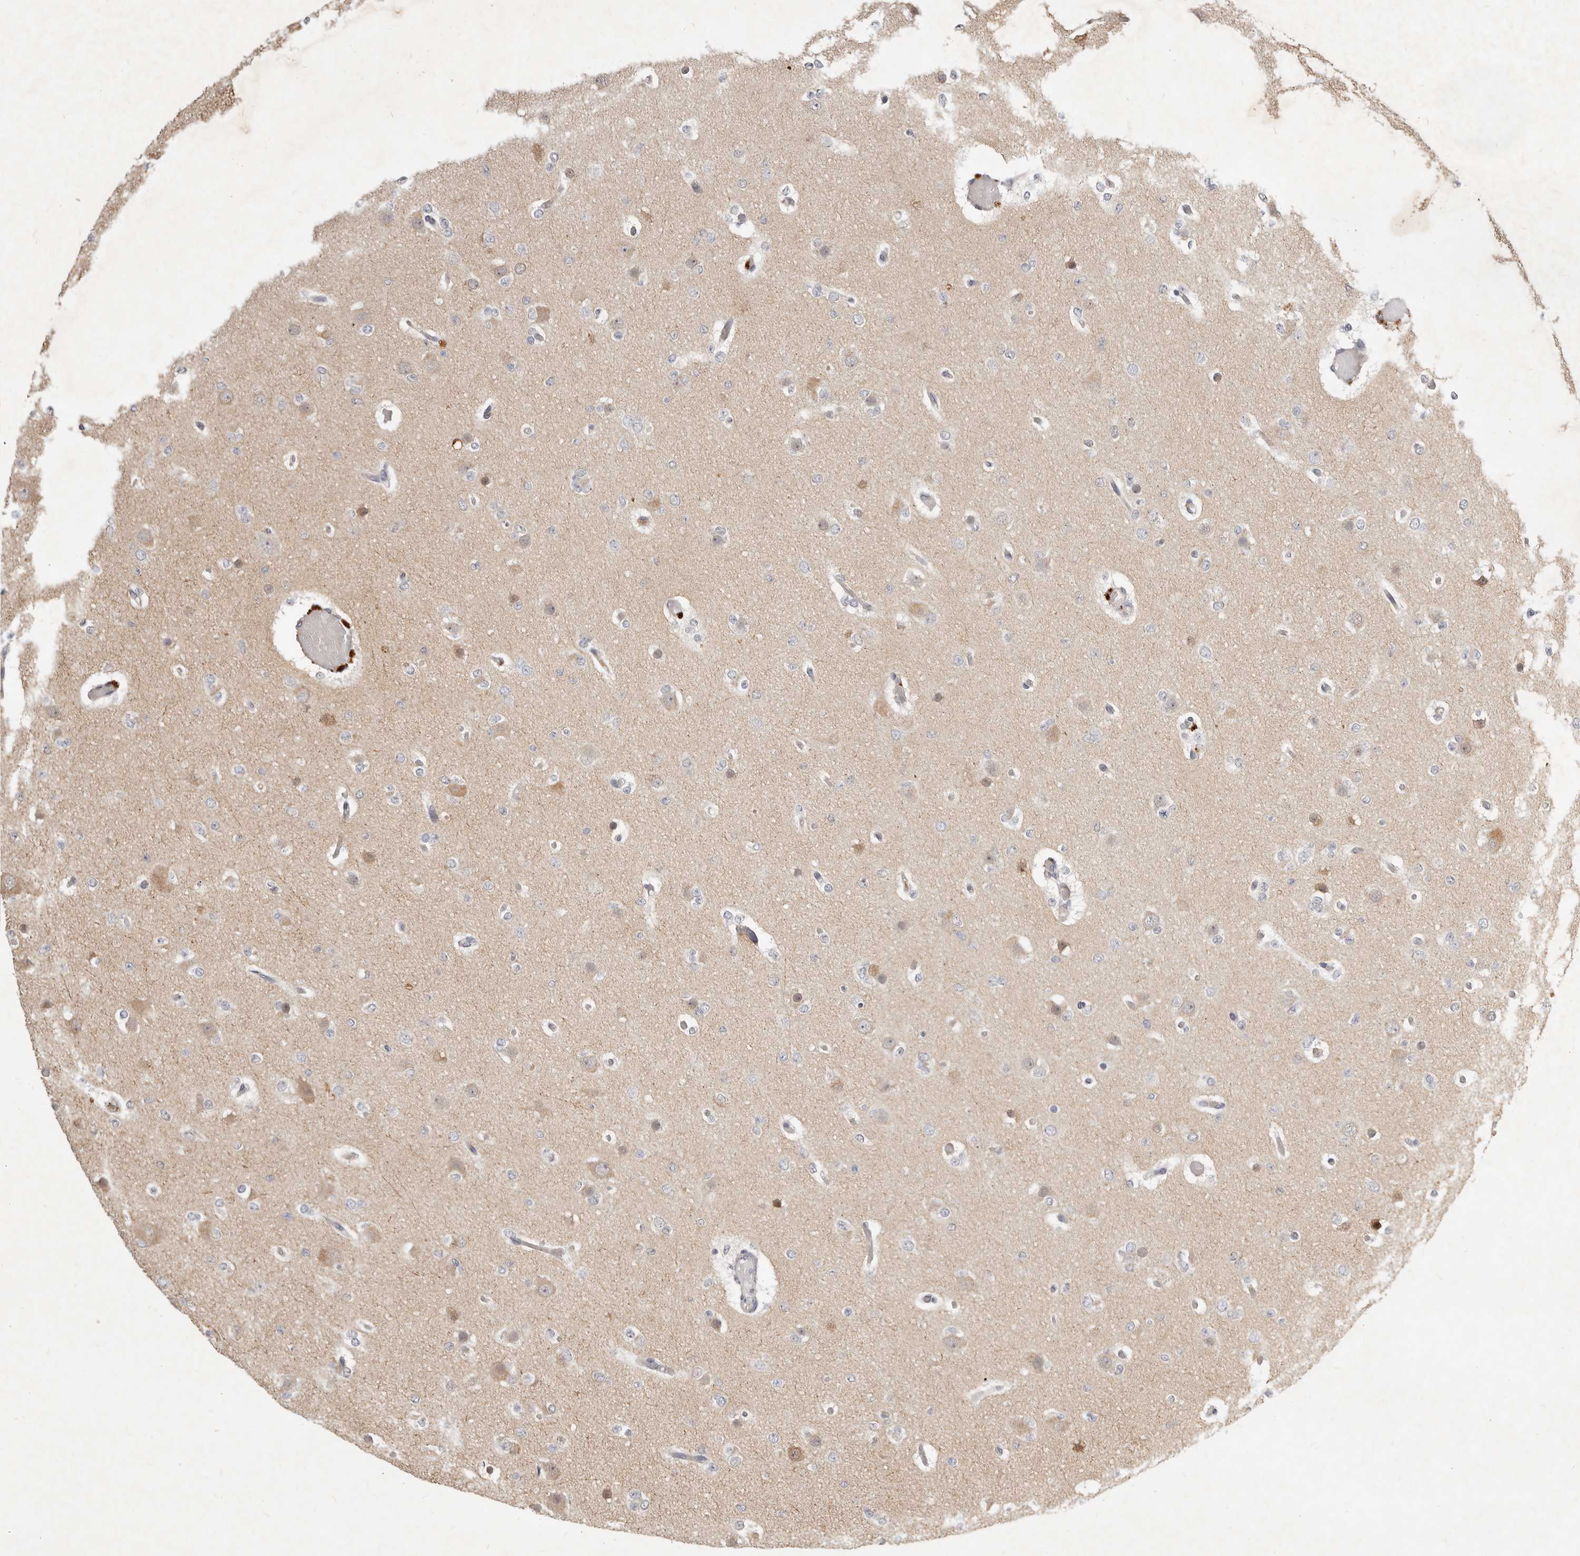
{"staining": {"intensity": "moderate", "quantity": "<25%", "location": "cytoplasmic/membranous"}, "tissue": "glioma", "cell_type": "Tumor cells", "image_type": "cancer", "snomed": [{"axis": "morphology", "description": "Glioma, malignant, Low grade"}, {"axis": "topography", "description": "Brain"}], "caption": "Immunohistochemistry photomicrograph of glioma stained for a protein (brown), which demonstrates low levels of moderate cytoplasmic/membranous staining in about <25% of tumor cells.", "gene": "NPY4R", "patient": {"sex": "female", "age": 22}}